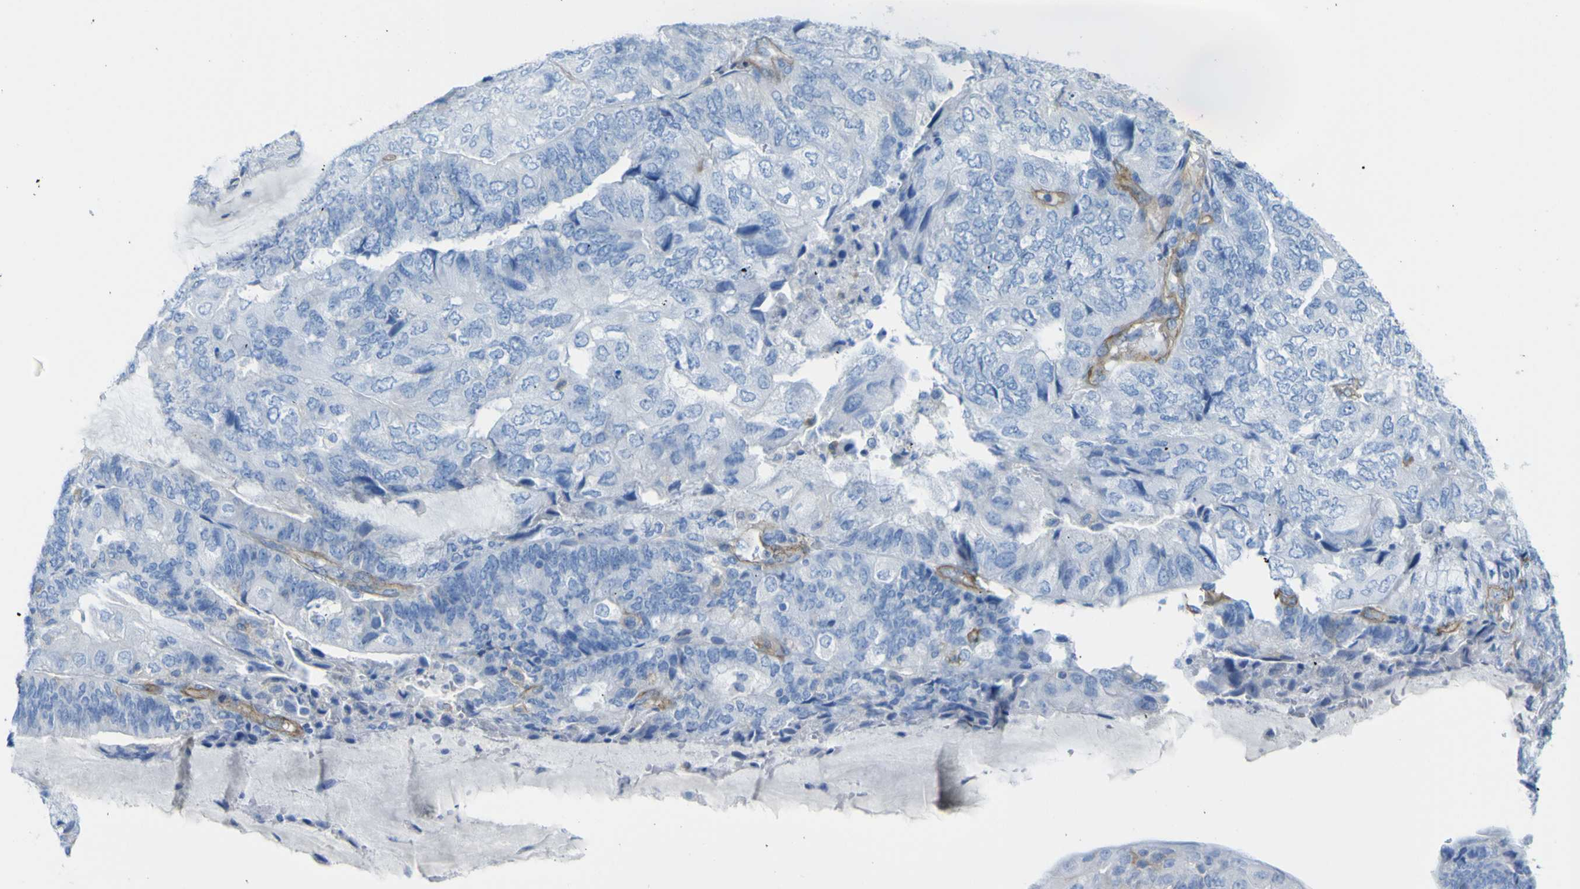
{"staining": {"intensity": "negative", "quantity": "none", "location": "none"}, "tissue": "endometrial cancer", "cell_type": "Tumor cells", "image_type": "cancer", "snomed": [{"axis": "morphology", "description": "Adenocarcinoma, NOS"}, {"axis": "topography", "description": "Endometrium"}], "caption": "Immunohistochemistry (IHC) photomicrograph of neoplastic tissue: human endometrial adenocarcinoma stained with DAB (3,3'-diaminobenzidine) reveals no significant protein staining in tumor cells. The staining is performed using DAB (3,3'-diaminobenzidine) brown chromogen with nuclei counter-stained in using hematoxylin.", "gene": "CD93", "patient": {"sex": "female", "age": 81}}